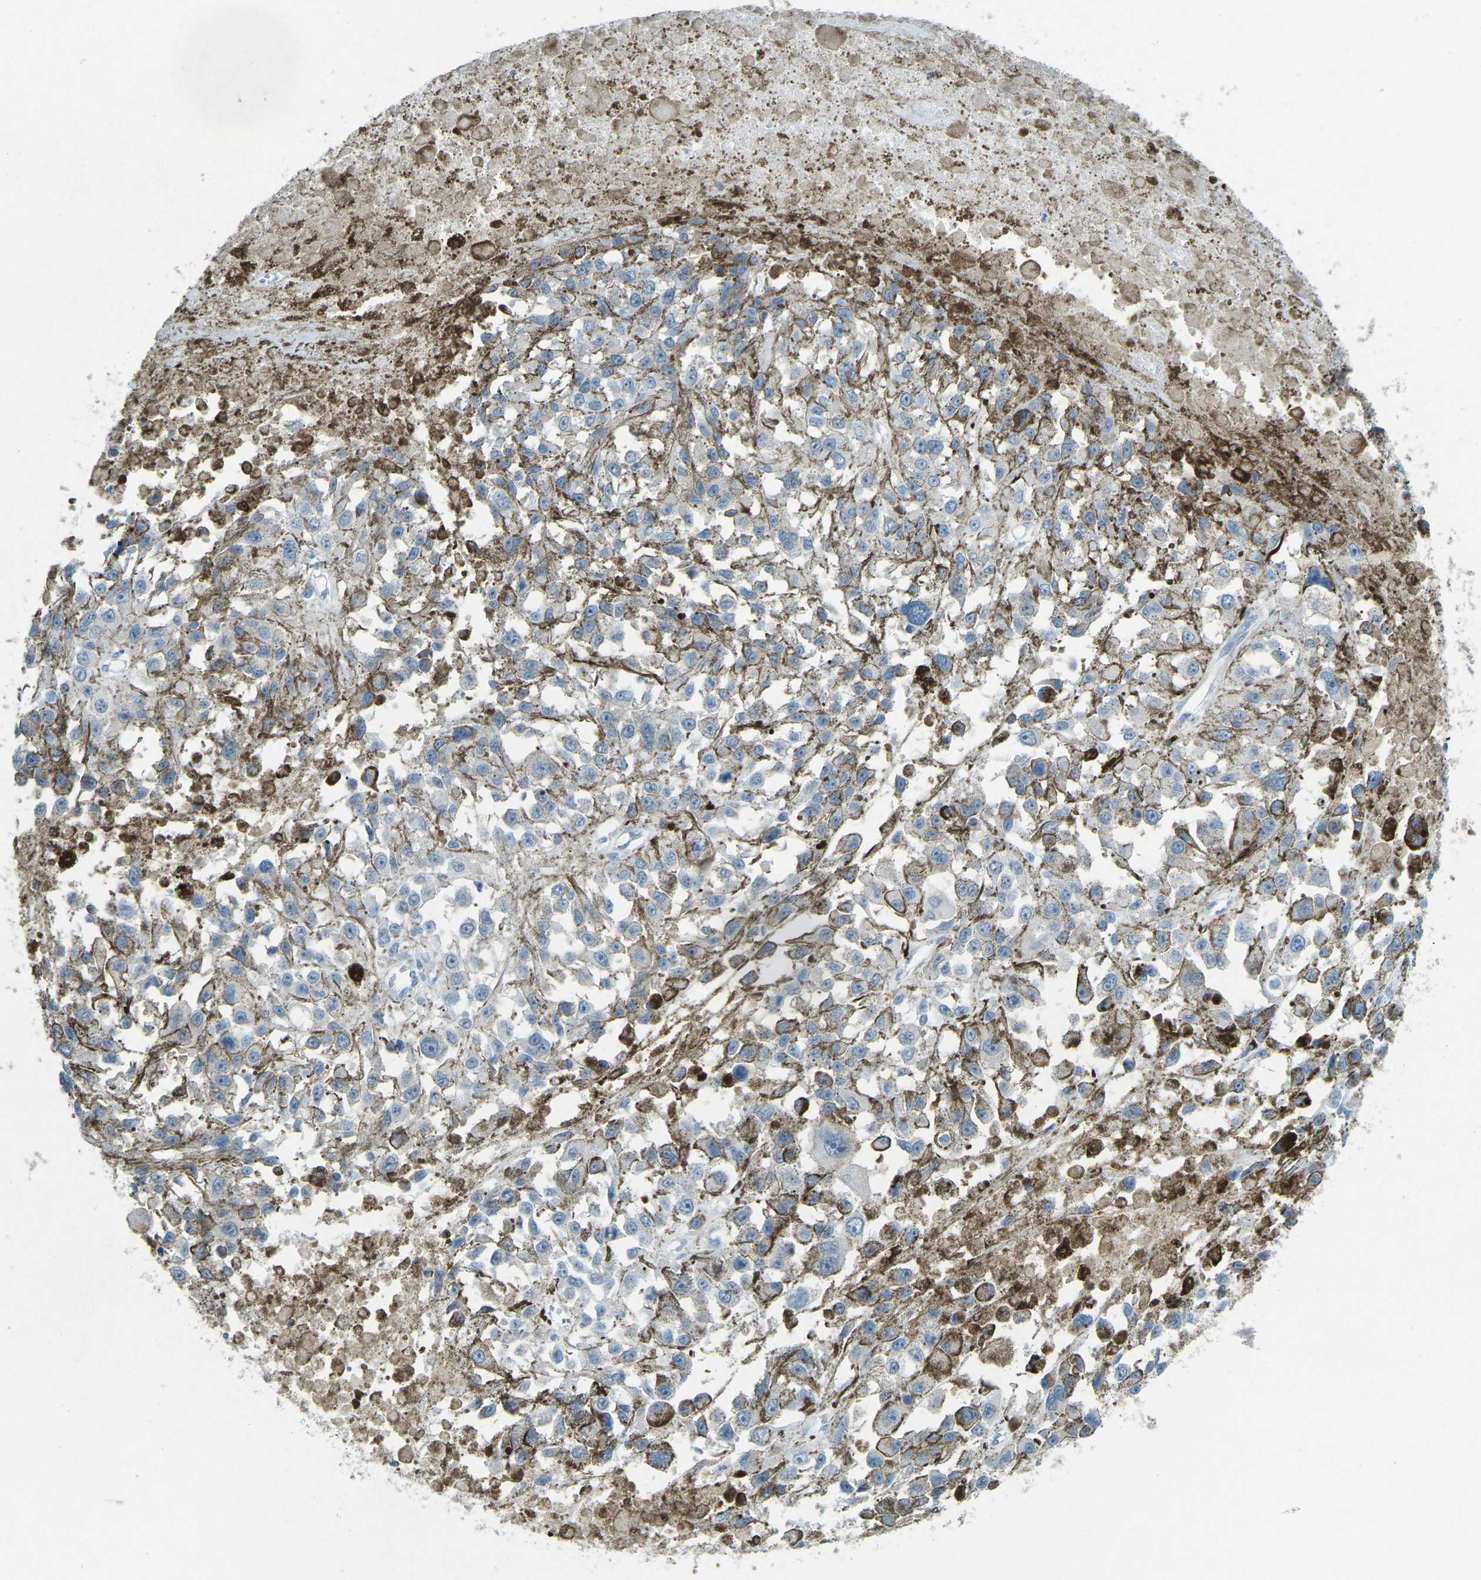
{"staining": {"intensity": "negative", "quantity": "none", "location": "none"}, "tissue": "melanoma", "cell_type": "Tumor cells", "image_type": "cancer", "snomed": [{"axis": "morphology", "description": "Malignant melanoma, Metastatic site"}, {"axis": "topography", "description": "Lymph node"}], "caption": "This is an immunohistochemistry (IHC) micrograph of human melanoma. There is no staining in tumor cells.", "gene": "CD19", "patient": {"sex": "male", "age": 59}}